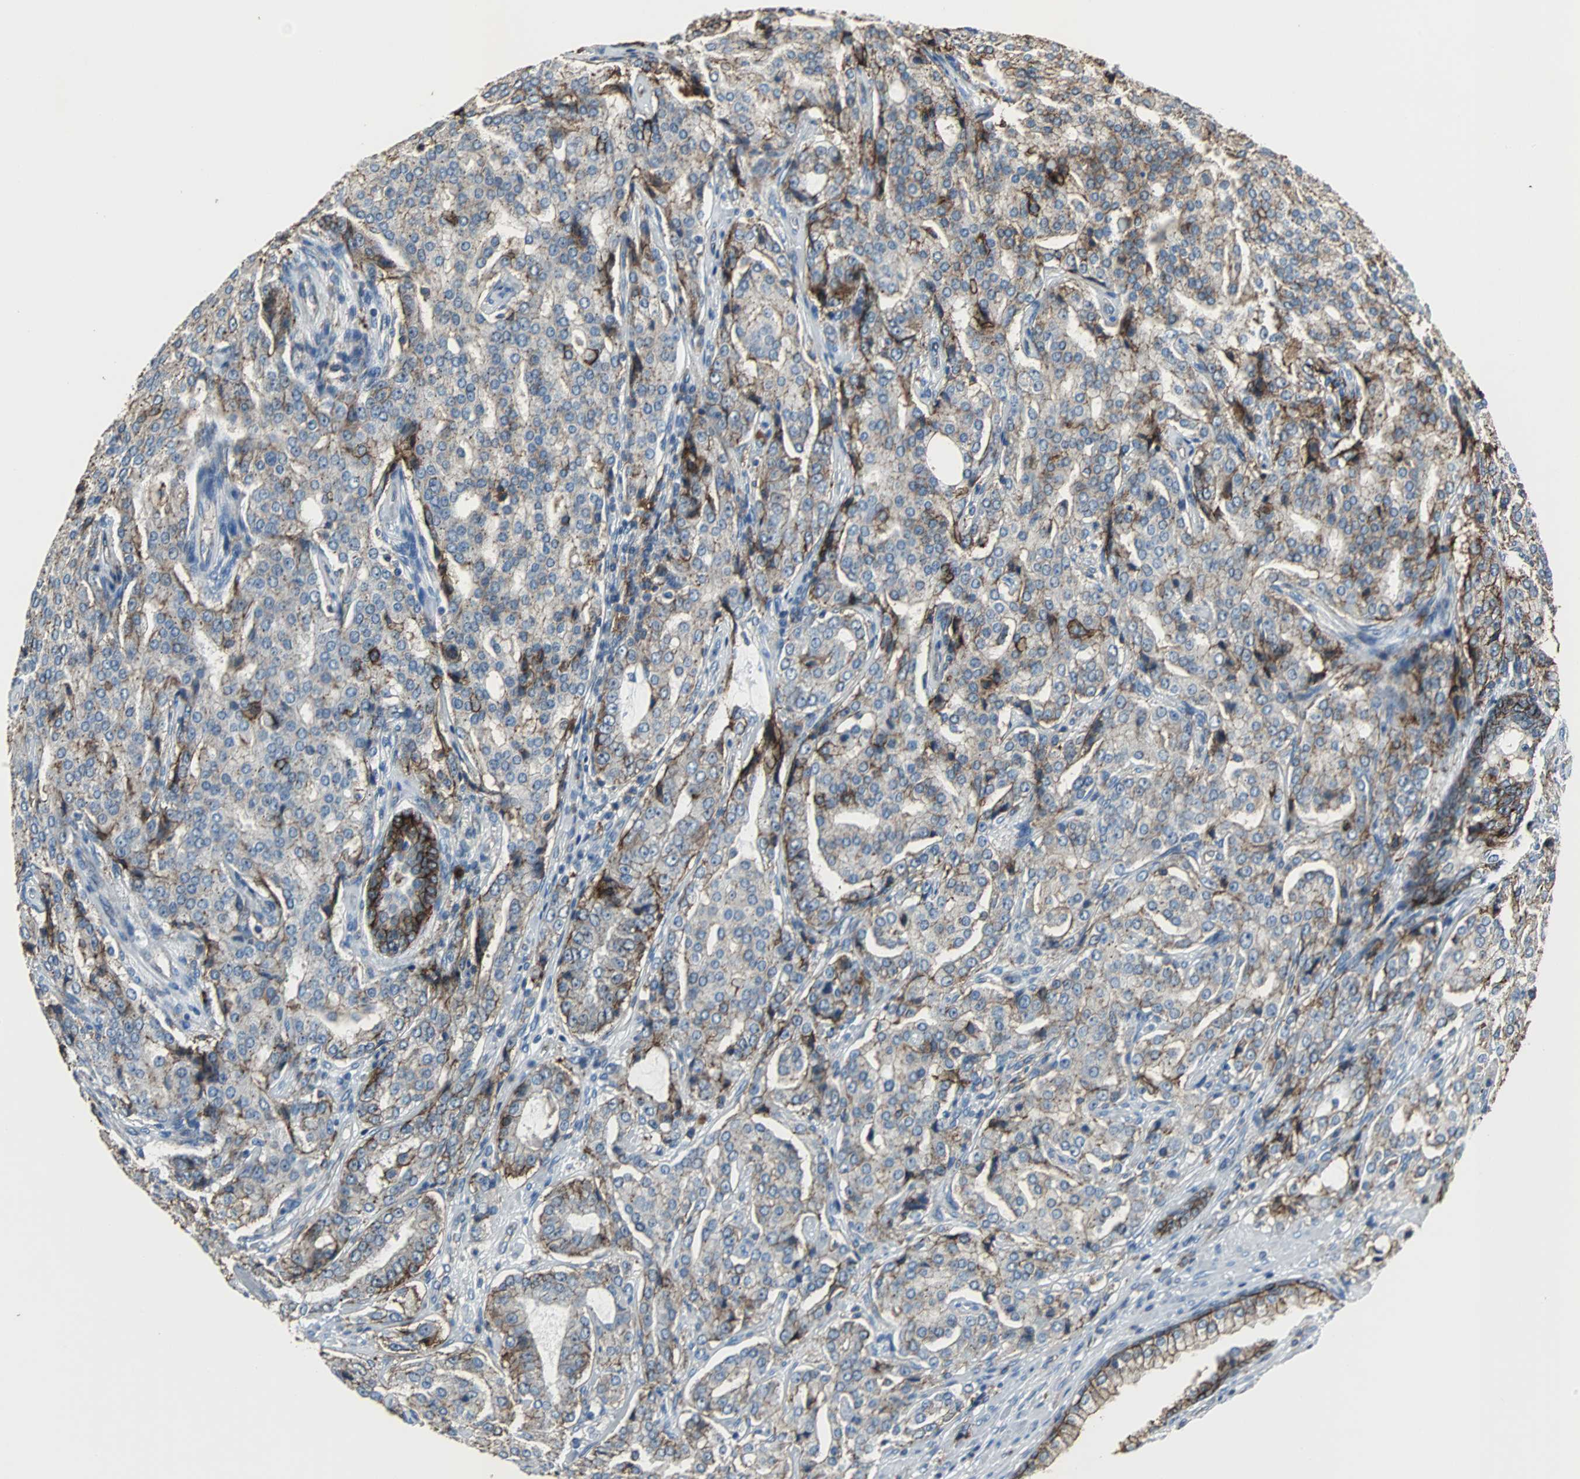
{"staining": {"intensity": "moderate", "quantity": ">75%", "location": "cytoplasmic/membranous"}, "tissue": "prostate cancer", "cell_type": "Tumor cells", "image_type": "cancer", "snomed": [{"axis": "morphology", "description": "Adenocarcinoma, High grade"}, {"axis": "topography", "description": "Prostate"}], "caption": "Tumor cells reveal moderate cytoplasmic/membranous staining in about >75% of cells in prostate cancer. The staining was performed using DAB, with brown indicating positive protein expression. Nuclei are stained blue with hematoxylin.", "gene": "F11R", "patient": {"sex": "male", "age": 72}}